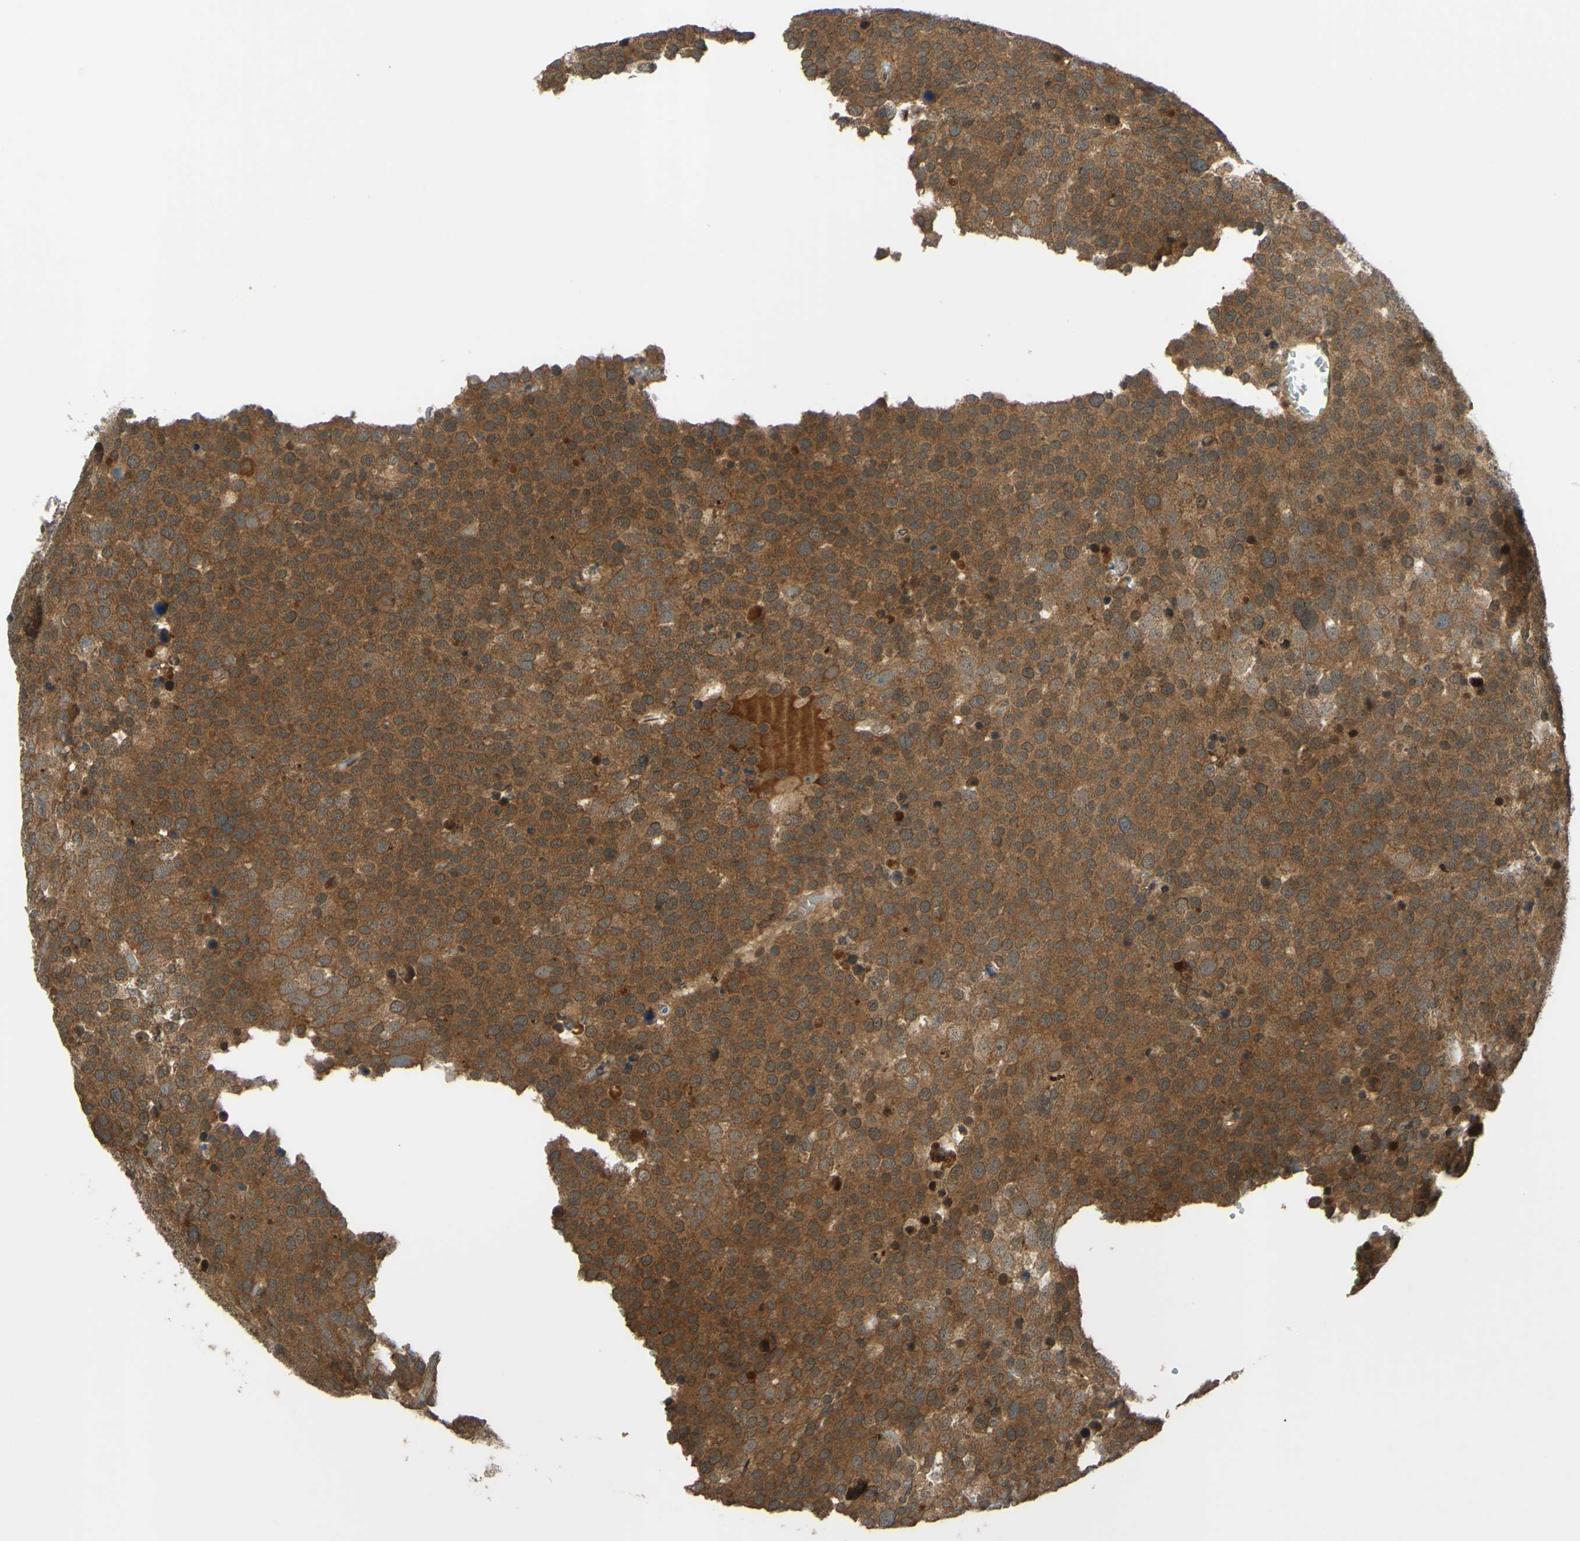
{"staining": {"intensity": "moderate", "quantity": ">75%", "location": "cytoplasmic/membranous"}, "tissue": "testis cancer", "cell_type": "Tumor cells", "image_type": "cancer", "snomed": [{"axis": "morphology", "description": "Seminoma, NOS"}, {"axis": "topography", "description": "Testis"}], "caption": "A high-resolution micrograph shows immunohistochemistry (IHC) staining of testis seminoma, which shows moderate cytoplasmic/membranous staining in approximately >75% of tumor cells.", "gene": "ABCC8", "patient": {"sex": "male", "age": 71}}